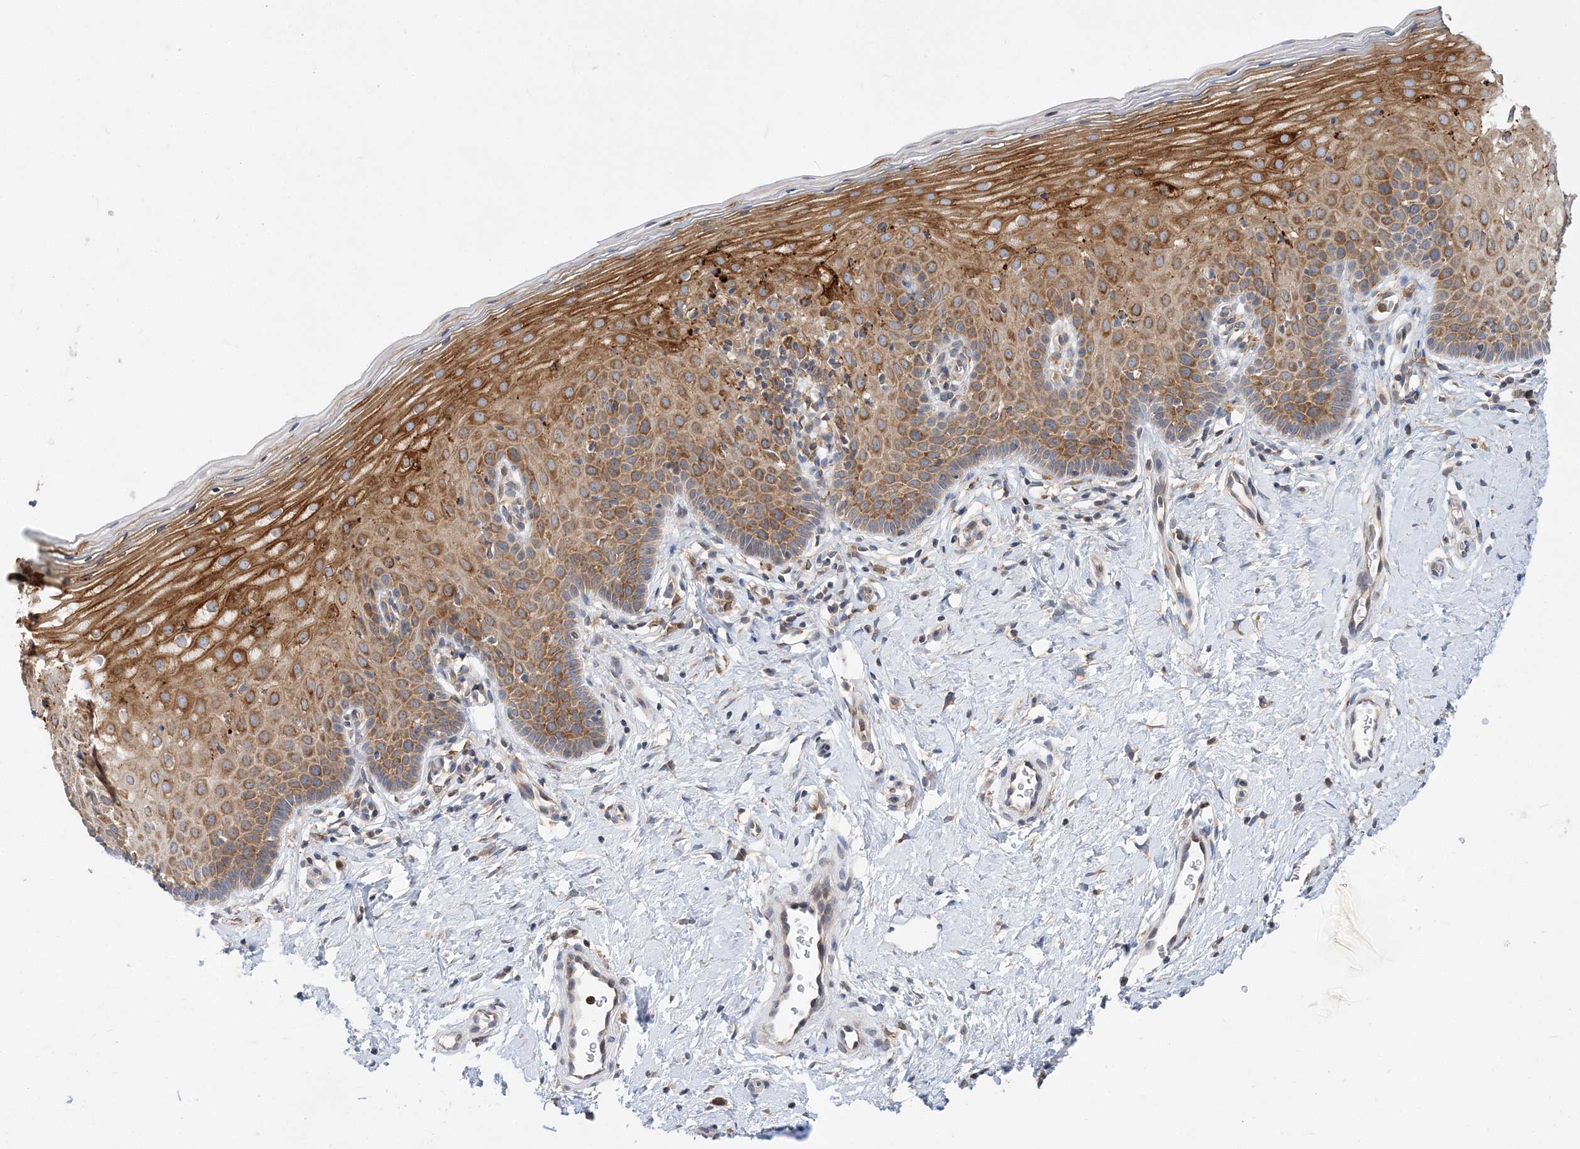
{"staining": {"intensity": "moderate", "quantity": ">75%", "location": "cytoplasmic/membranous"}, "tissue": "cervix", "cell_type": "Glandular cells", "image_type": "normal", "snomed": [{"axis": "morphology", "description": "Normal tissue, NOS"}, {"axis": "topography", "description": "Cervix"}], "caption": "This photomicrograph displays IHC staining of normal cervix, with medium moderate cytoplasmic/membranous expression in about >75% of glandular cells.", "gene": "LARP4B", "patient": {"sex": "female", "age": 36}}